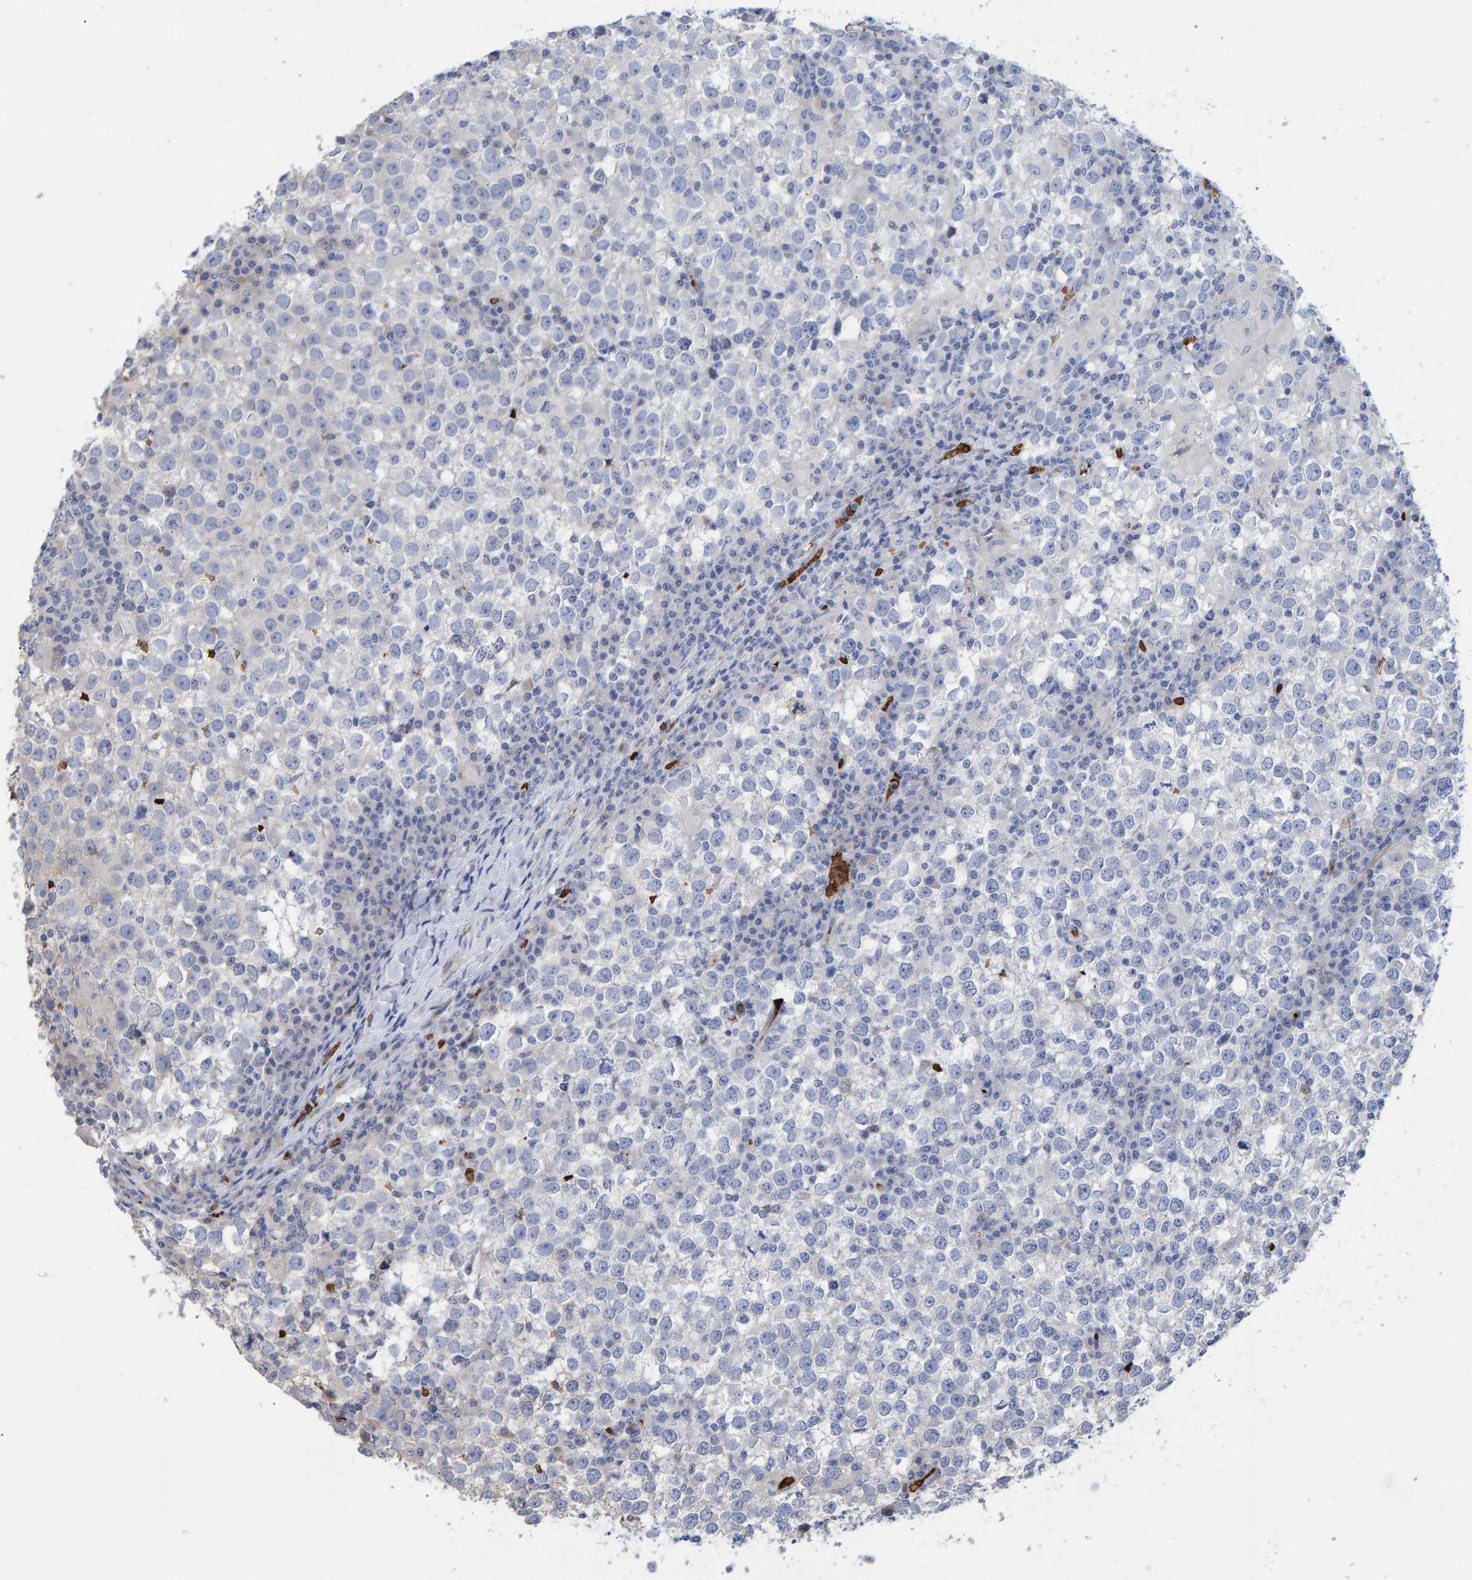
{"staining": {"intensity": "negative", "quantity": "none", "location": "none"}, "tissue": "testis cancer", "cell_type": "Tumor cells", "image_type": "cancer", "snomed": [{"axis": "morphology", "description": "Seminoma, NOS"}, {"axis": "topography", "description": "Testis"}], "caption": "A photomicrograph of testis cancer stained for a protein demonstrates no brown staining in tumor cells.", "gene": "VPS9D1", "patient": {"sex": "male", "age": 65}}